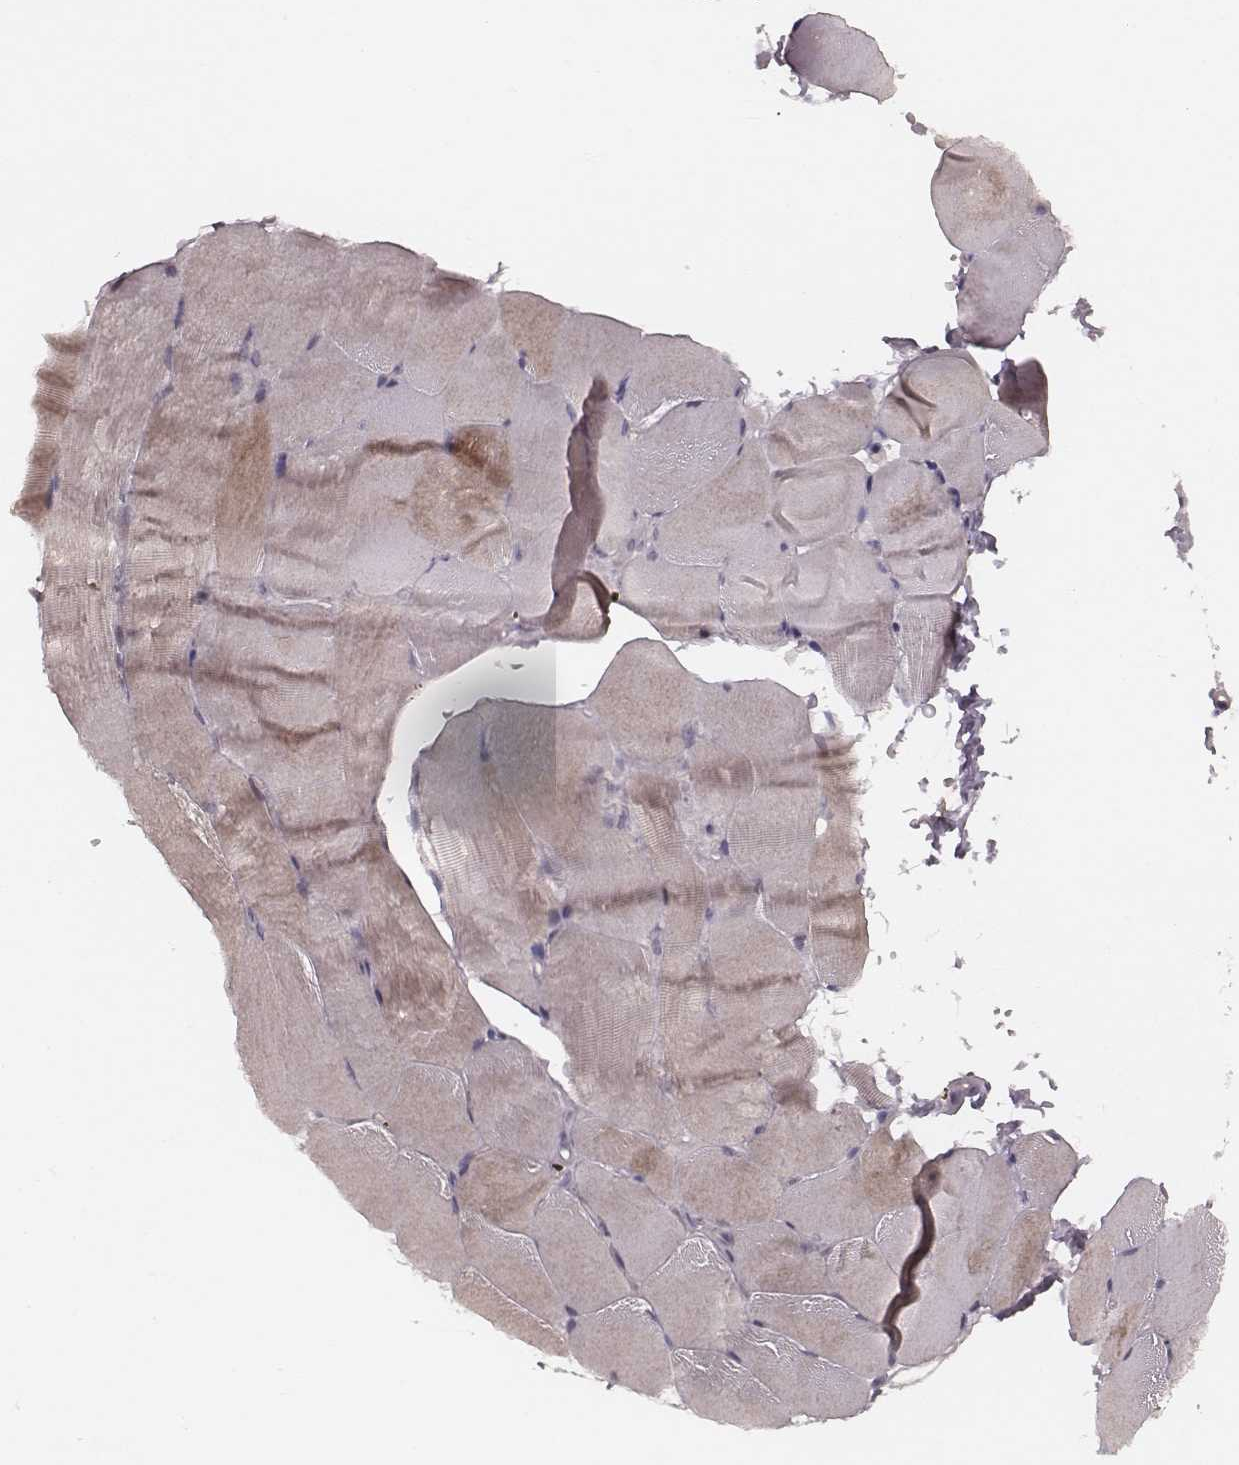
{"staining": {"intensity": "weak", "quantity": "<25%", "location": "cytoplasmic/membranous"}, "tissue": "skeletal muscle", "cell_type": "Myocytes", "image_type": "normal", "snomed": [{"axis": "morphology", "description": "Normal tissue, NOS"}, {"axis": "topography", "description": "Skeletal muscle"}], "caption": "The photomicrograph reveals no significant staining in myocytes of skeletal muscle.", "gene": "FAM13B", "patient": {"sex": "female", "age": 37}}